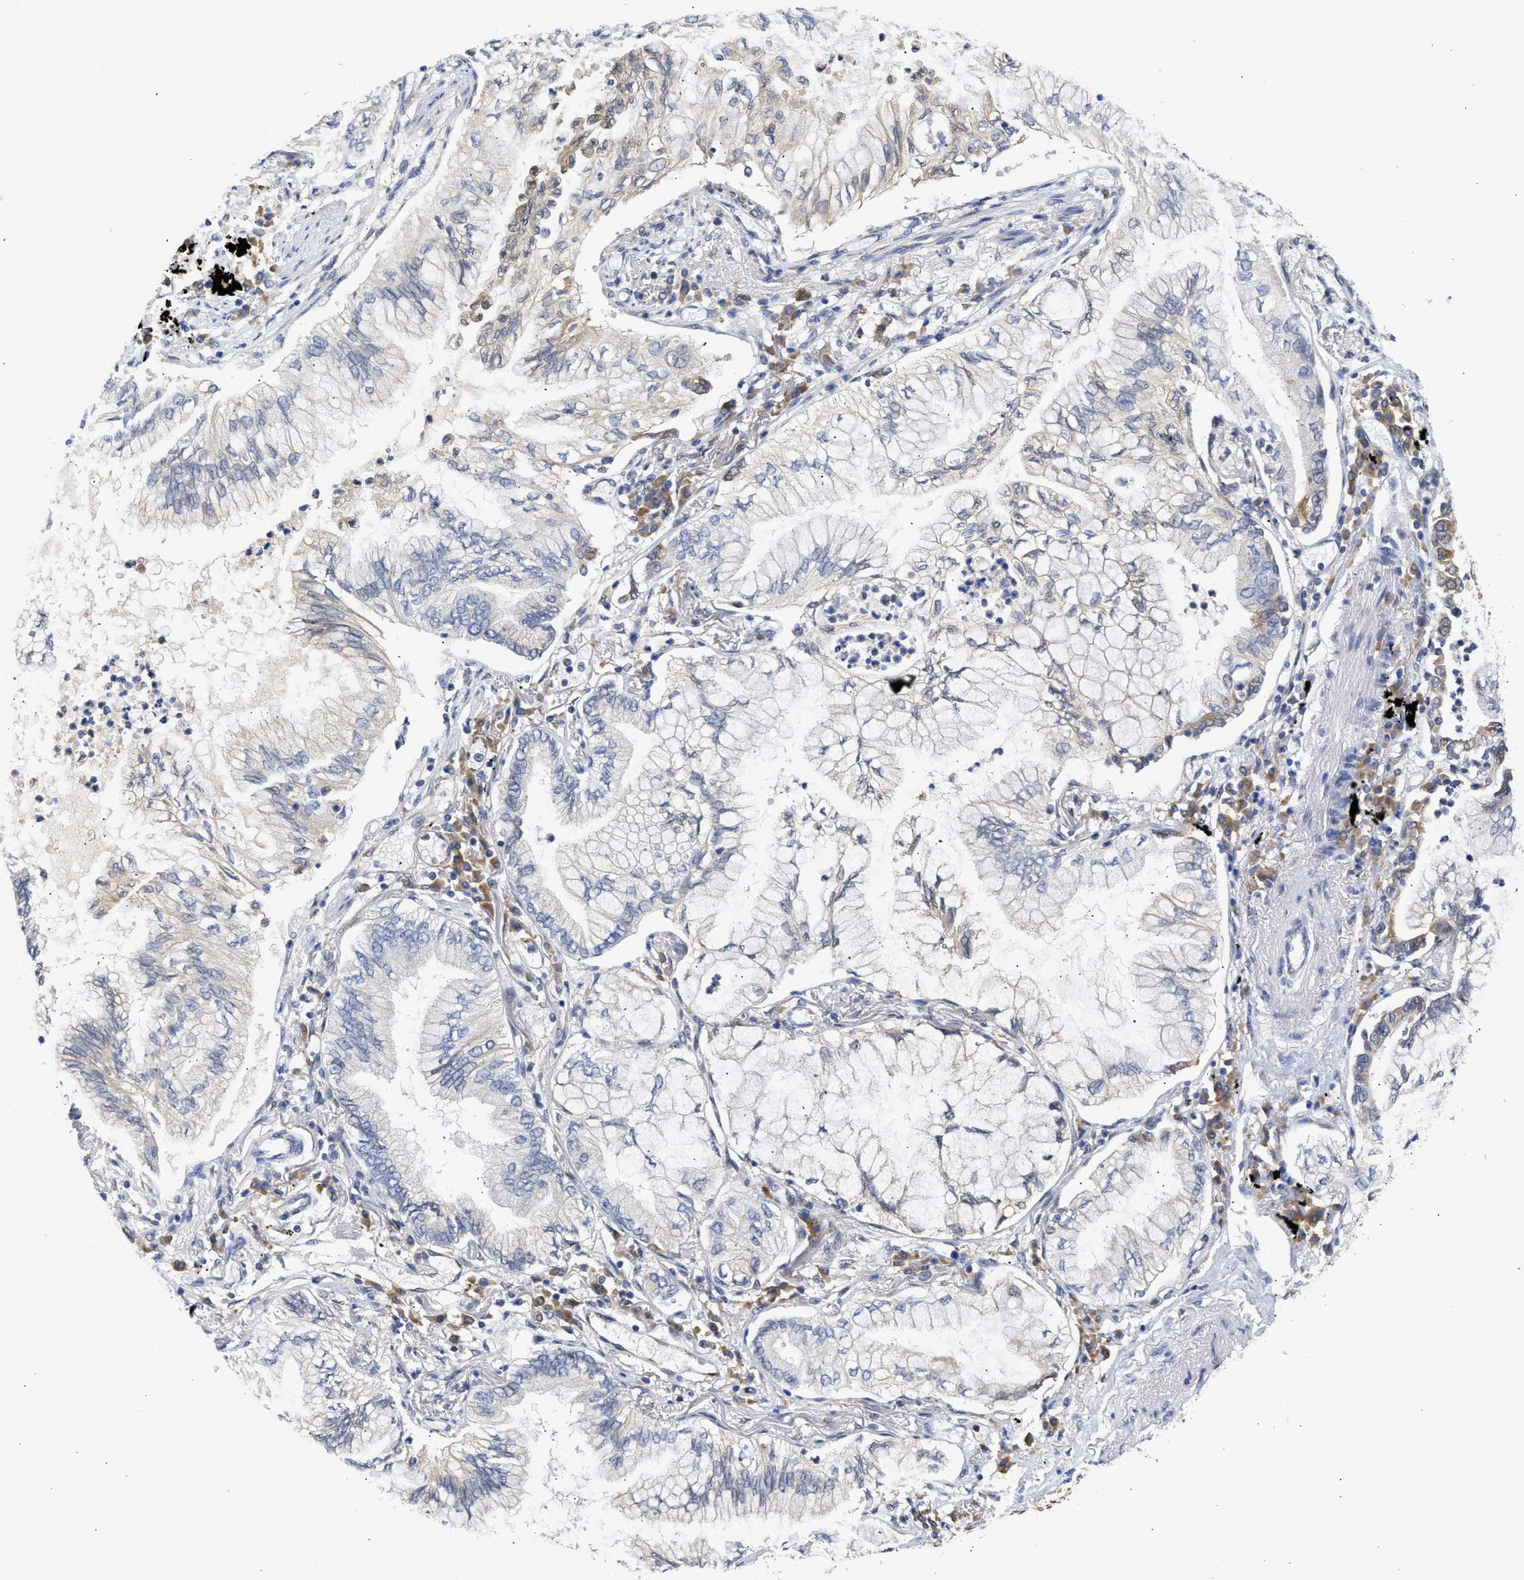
{"staining": {"intensity": "negative", "quantity": "none", "location": "none"}, "tissue": "lung cancer", "cell_type": "Tumor cells", "image_type": "cancer", "snomed": [{"axis": "morphology", "description": "Normal tissue, NOS"}, {"axis": "morphology", "description": "Adenocarcinoma, NOS"}, {"axis": "topography", "description": "Bronchus"}, {"axis": "topography", "description": "Lung"}], "caption": "Immunohistochemical staining of human lung cancer (adenocarcinoma) demonstrates no significant expression in tumor cells.", "gene": "TMED1", "patient": {"sex": "female", "age": 70}}